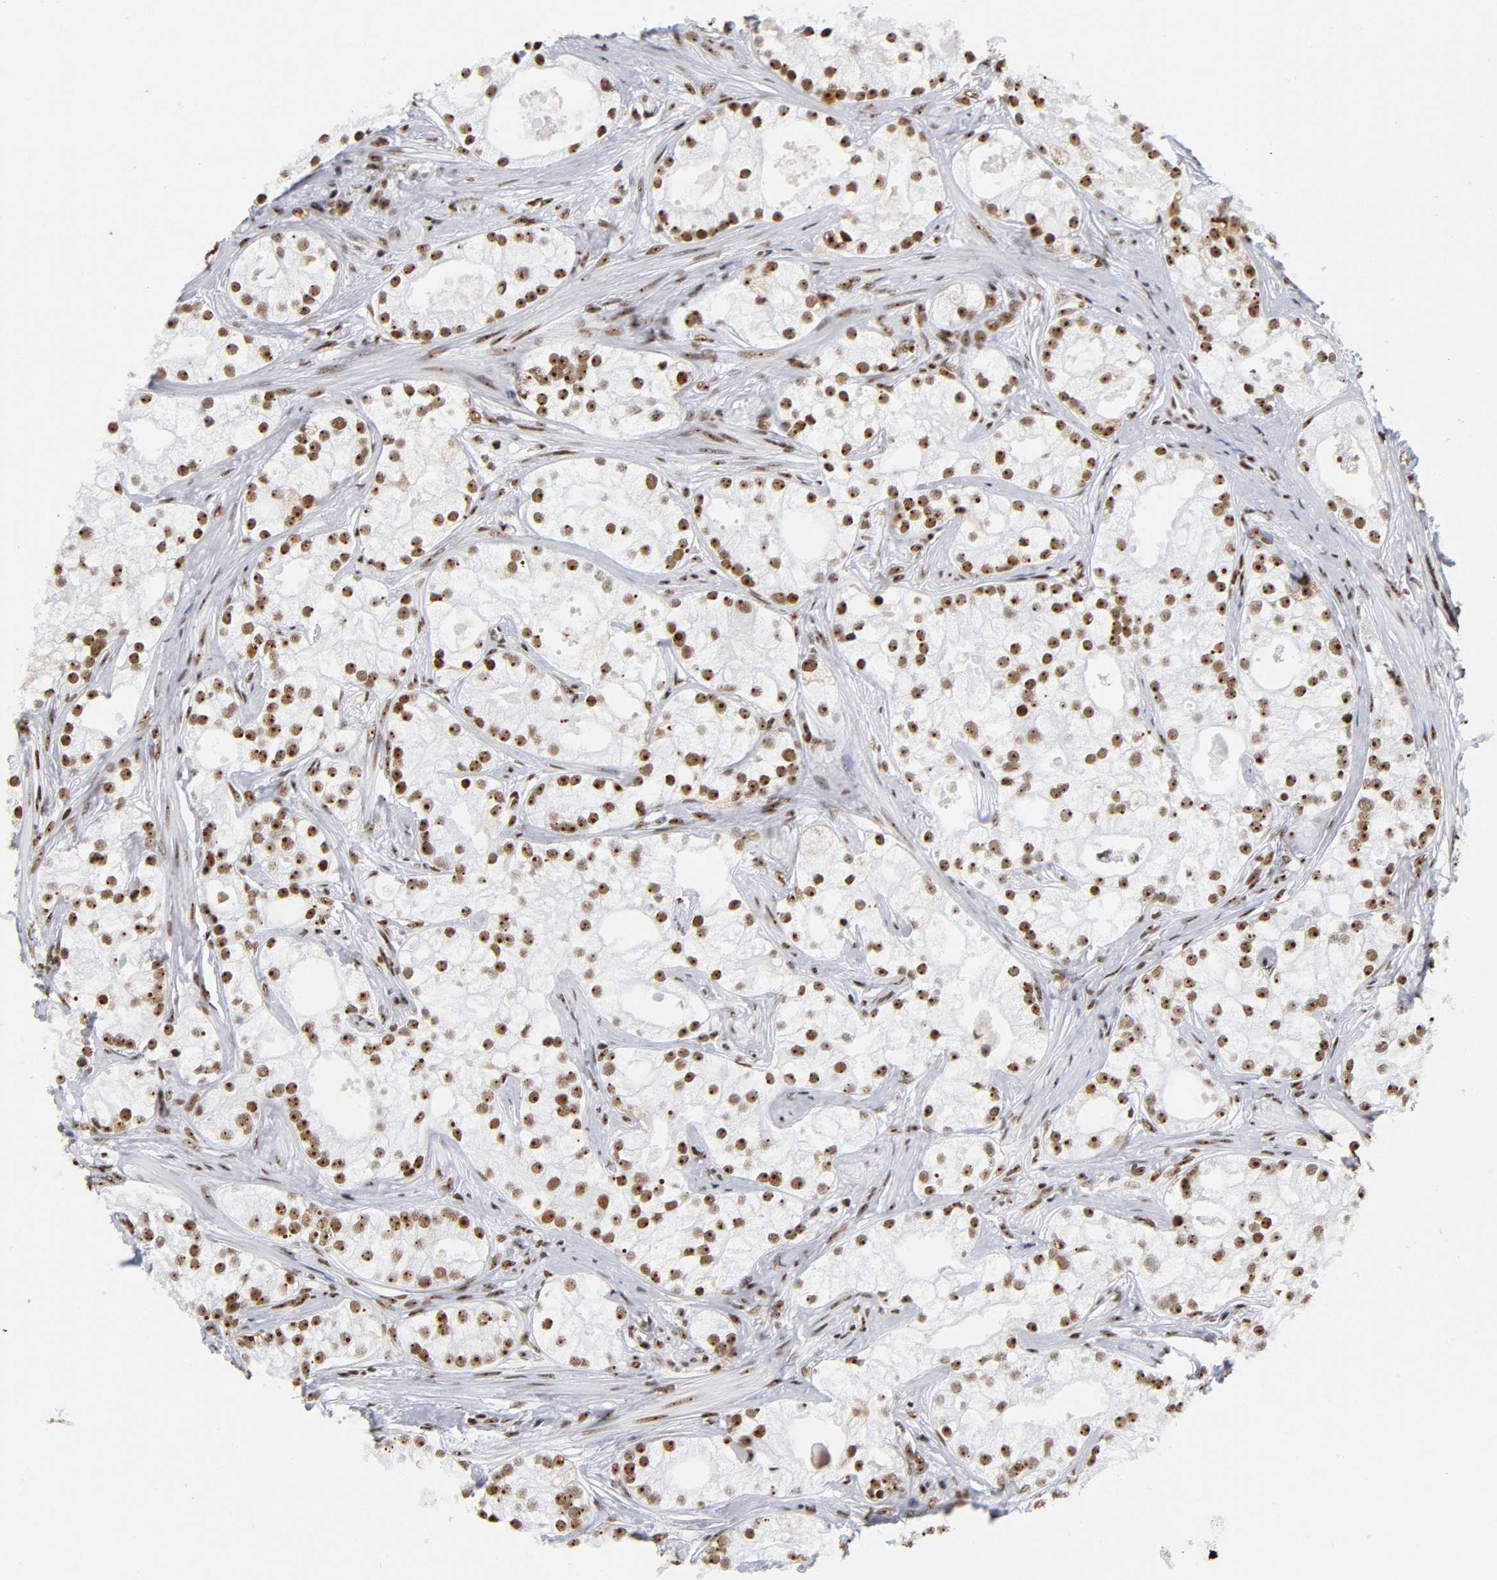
{"staining": {"intensity": "strong", "quantity": ">75%", "location": "nuclear"}, "tissue": "prostate cancer", "cell_type": "Tumor cells", "image_type": "cancer", "snomed": [{"axis": "morphology", "description": "Adenocarcinoma, Low grade"}, {"axis": "topography", "description": "Prostate"}], "caption": "Protein expression by immunohistochemistry shows strong nuclear staining in approximately >75% of tumor cells in prostate cancer. (Stains: DAB (3,3'-diaminobenzidine) in brown, nuclei in blue, Microscopy: brightfield microscopy at high magnification).", "gene": "UBTF", "patient": {"sex": "male", "age": 58}}